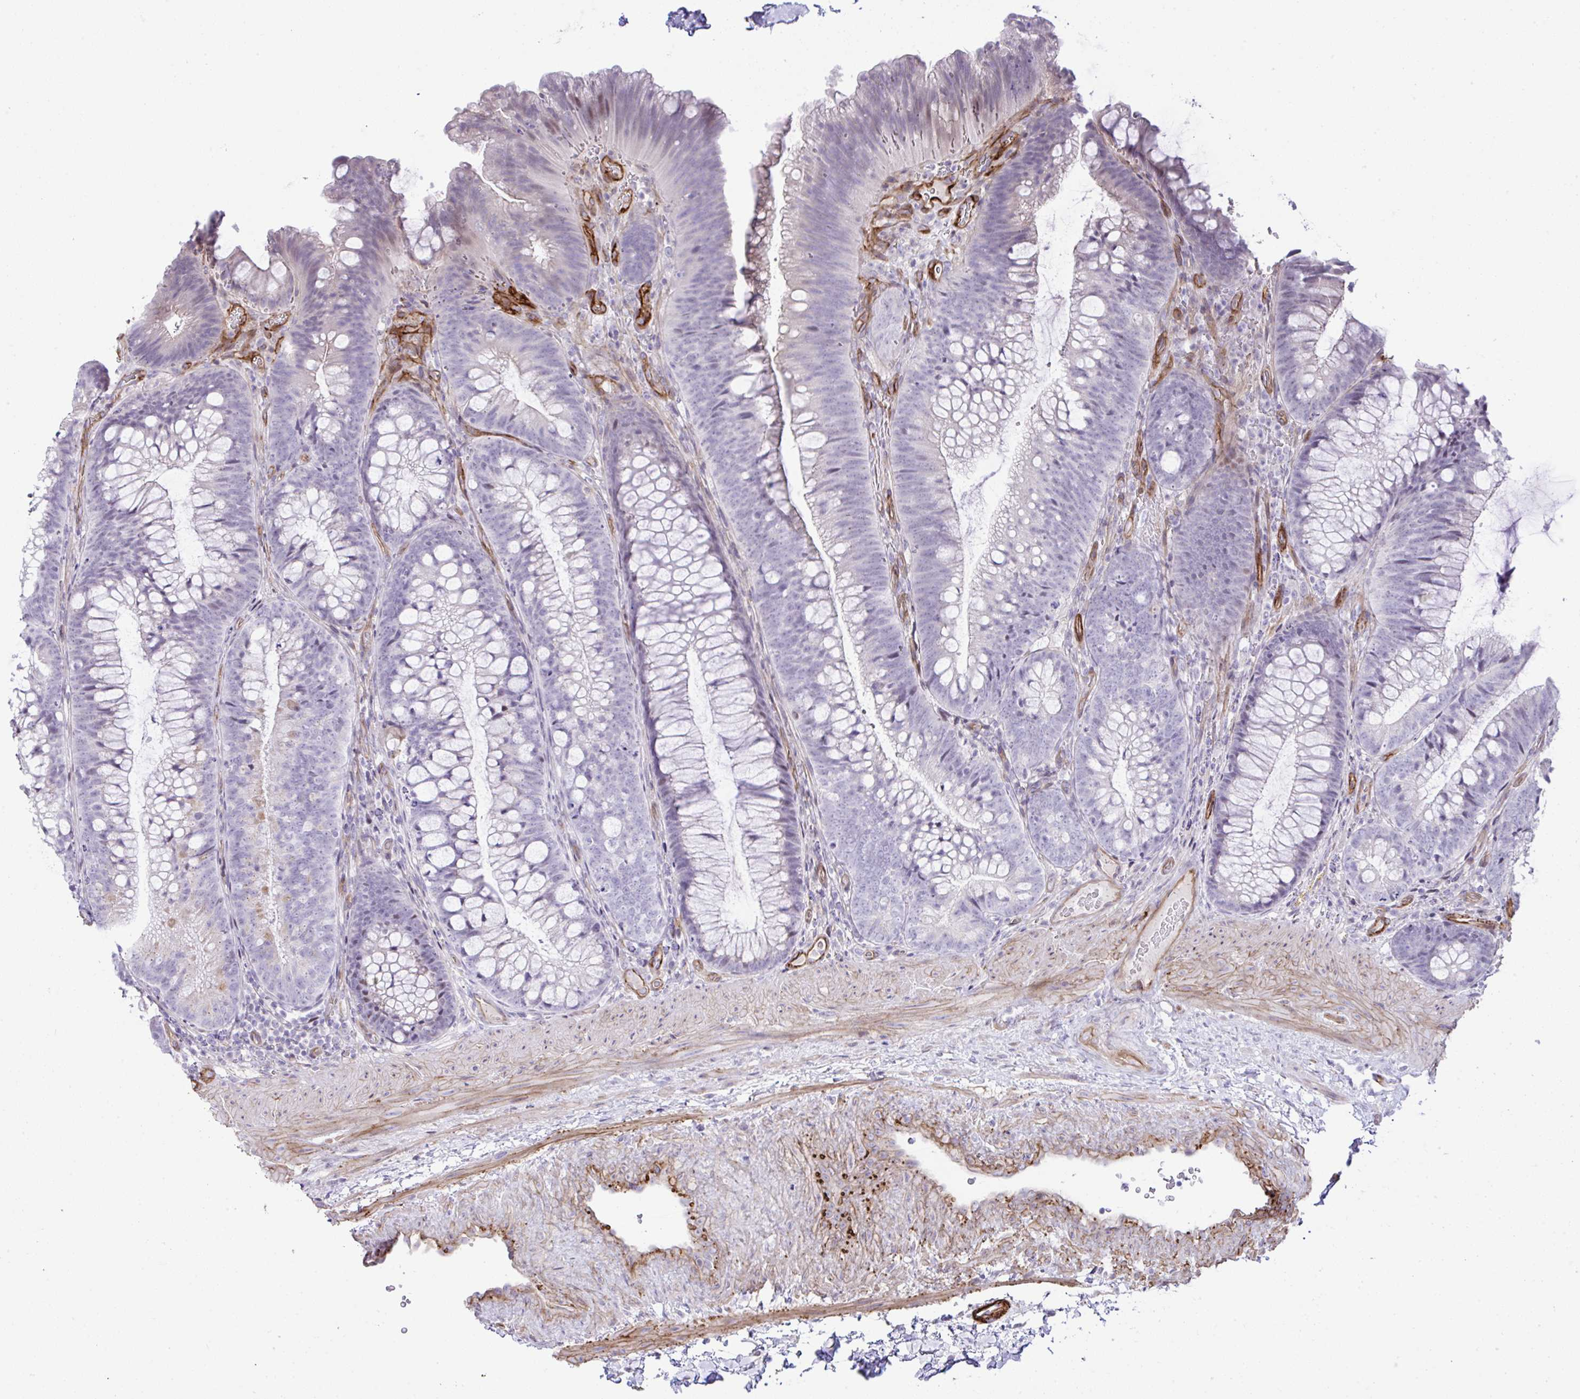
{"staining": {"intensity": "strong", "quantity": ">75%", "location": "cytoplasmic/membranous"}, "tissue": "colon", "cell_type": "Endothelial cells", "image_type": "normal", "snomed": [{"axis": "morphology", "description": "Normal tissue, NOS"}, {"axis": "morphology", "description": "Adenoma, NOS"}, {"axis": "topography", "description": "Soft tissue"}, {"axis": "topography", "description": "Colon"}], "caption": "Colon stained for a protein displays strong cytoplasmic/membranous positivity in endothelial cells. The staining was performed using DAB (3,3'-diaminobenzidine) to visualize the protein expression in brown, while the nuclei were stained in blue with hematoxylin (Magnification: 20x).", "gene": "FBXO34", "patient": {"sex": "male", "age": 47}}